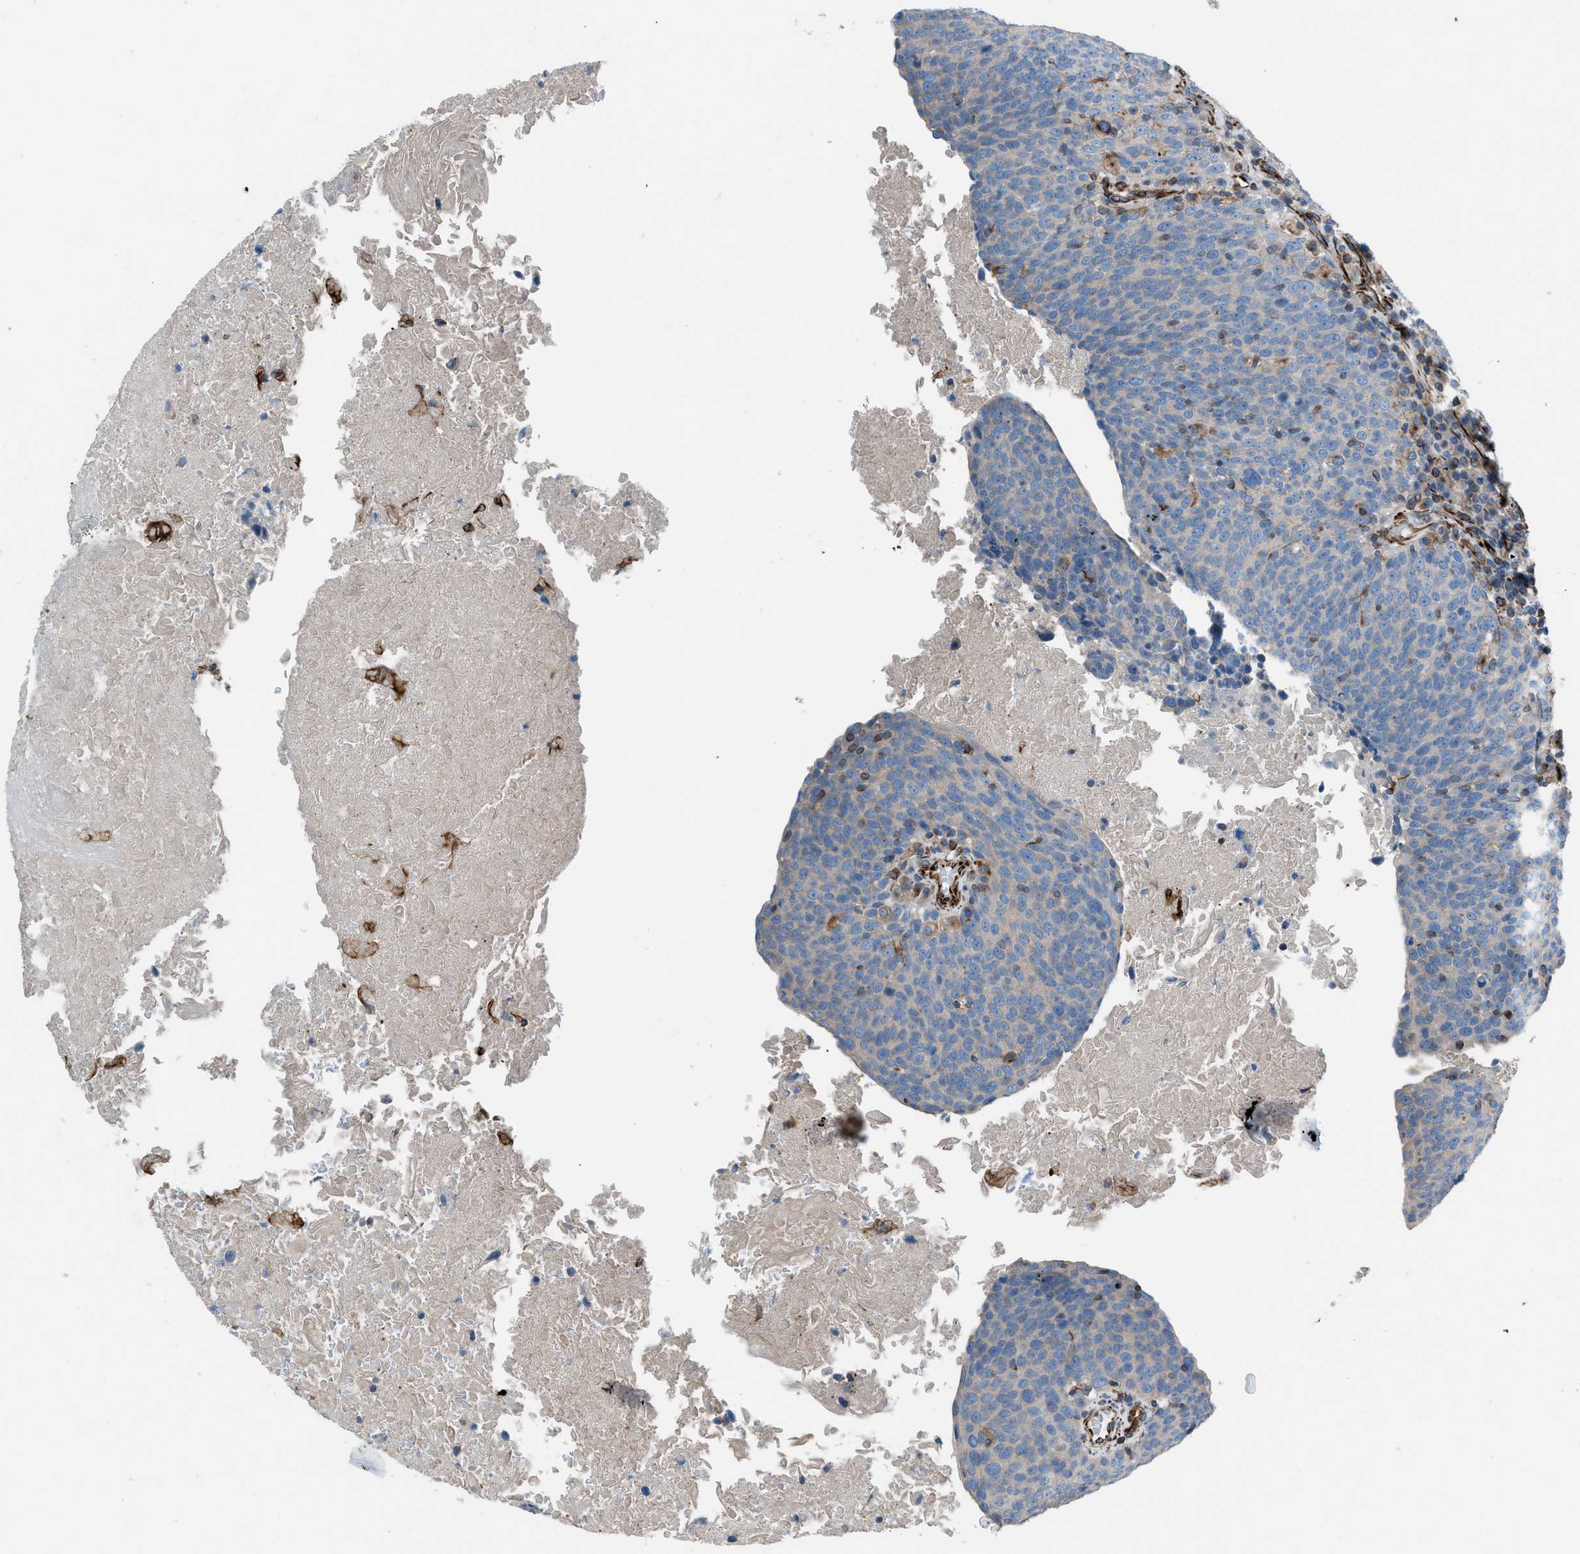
{"staining": {"intensity": "negative", "quantity": "none", "location": "none"}, "tissue": "head and neck cancer", "cell_type": "Tumor cells", "image_type": "cancer", "snomed": [{"axis": "morphology", "description": "Squamous cell carcinoma, NOS"}, {"axis": "morphology", "description": "Squamous cell carcinoma, metastatic, NOS"}, {"axis": "topography", "description": "Lymph node"}, {"axis": "topography", "description": "Head-Neck"}], "caption": "The micrograph reveals no staining of tumor cells in head and neck cancer (squamous cell carcinoma).", "gene": "CABP7", "patient": {"sex": "male", "age": 62}}